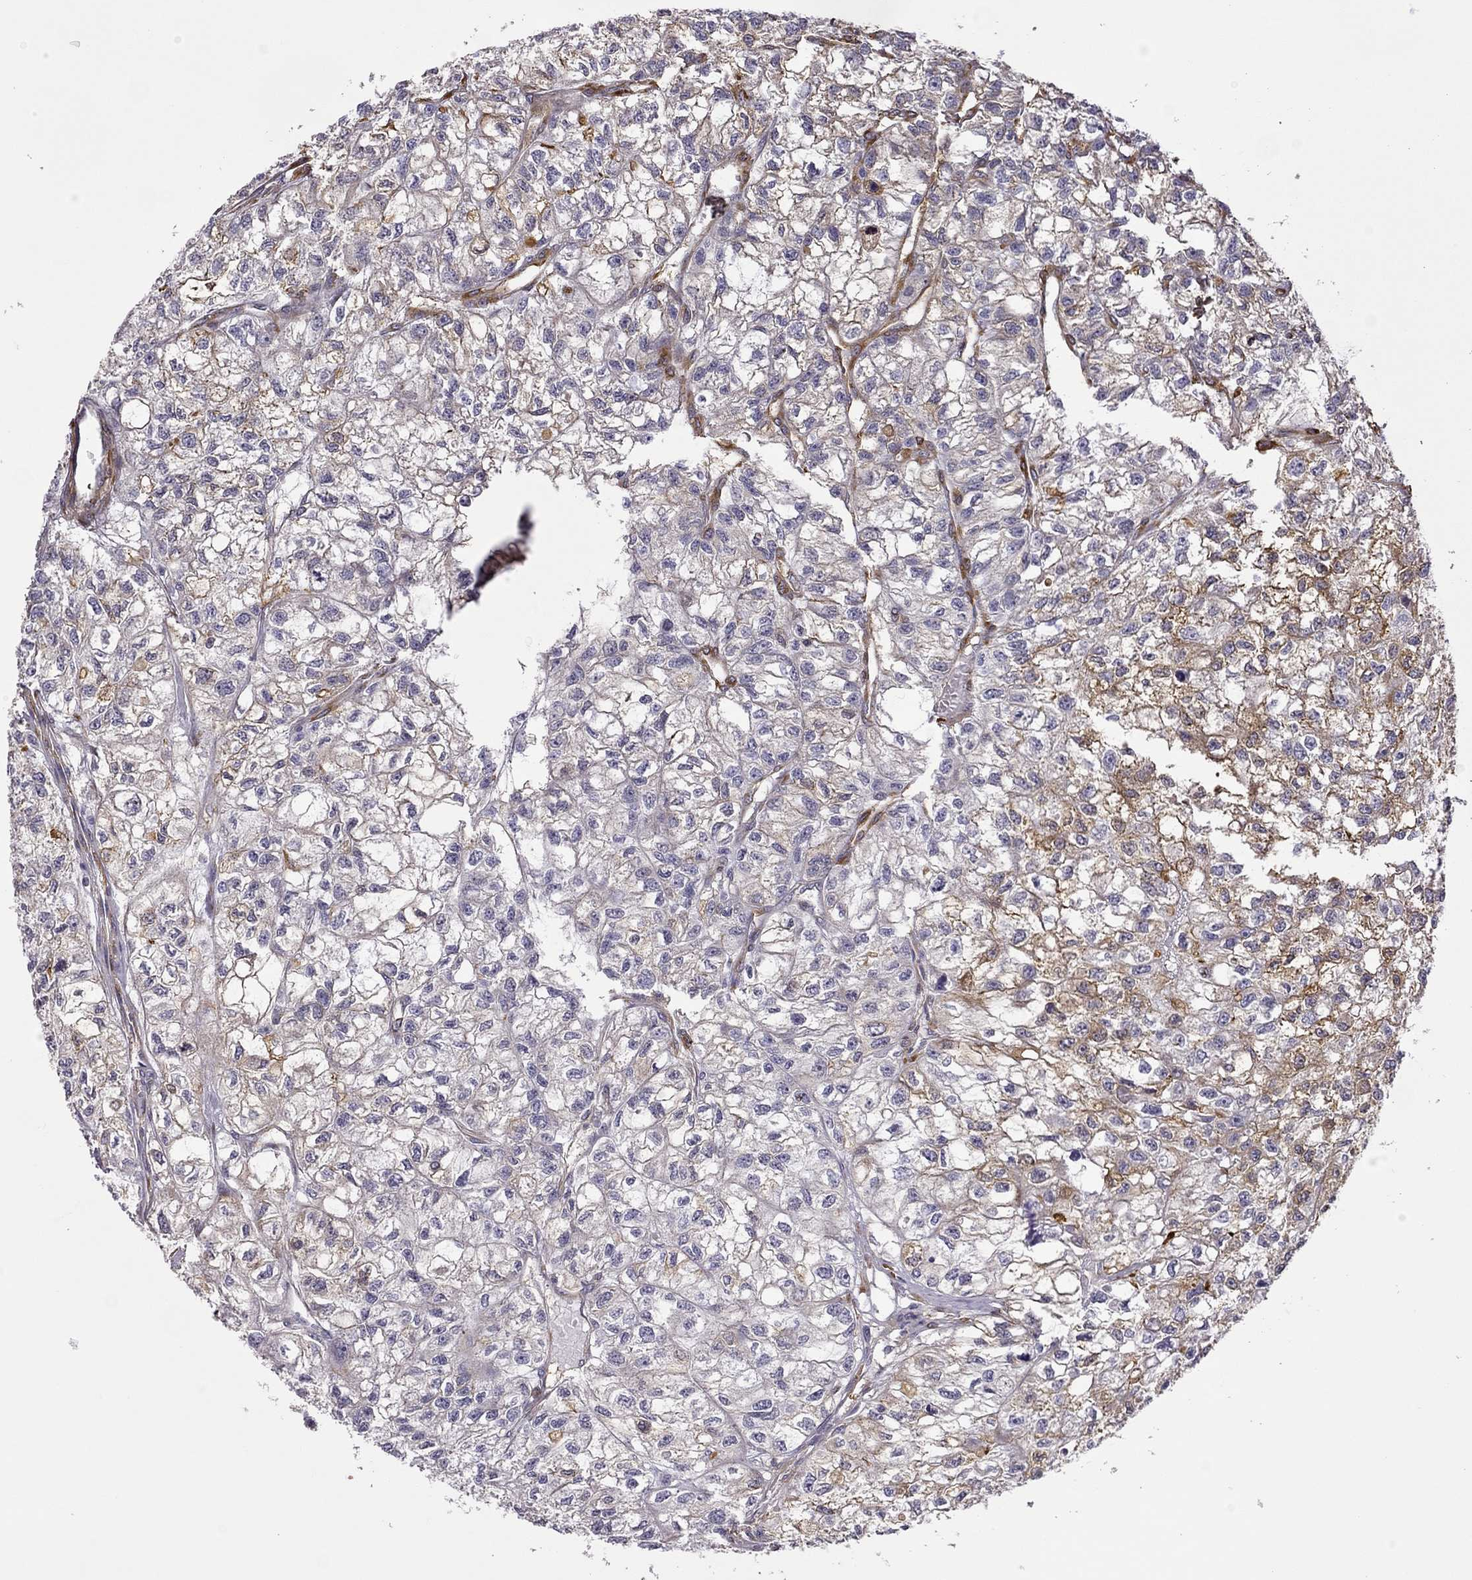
{"staining": {"intensity": "moderate", "quantity": "<25%", "location": "cytoplasmic/membranous"}, "tissue": "renal cancer", "cell_type": "Tumor cells", "image_type": "cancer", "snomed": [{"axis": "morphology", "description": "Adenocarcinoma, NOS"}, {"axis": "topography", "description": "Kidney"}], "caption": "Renal cancer stained with a protein marker exhibits moderate staining in tumor cells.", "gene": "MAP4", "patient": {"sex": "male", "age": 56}}